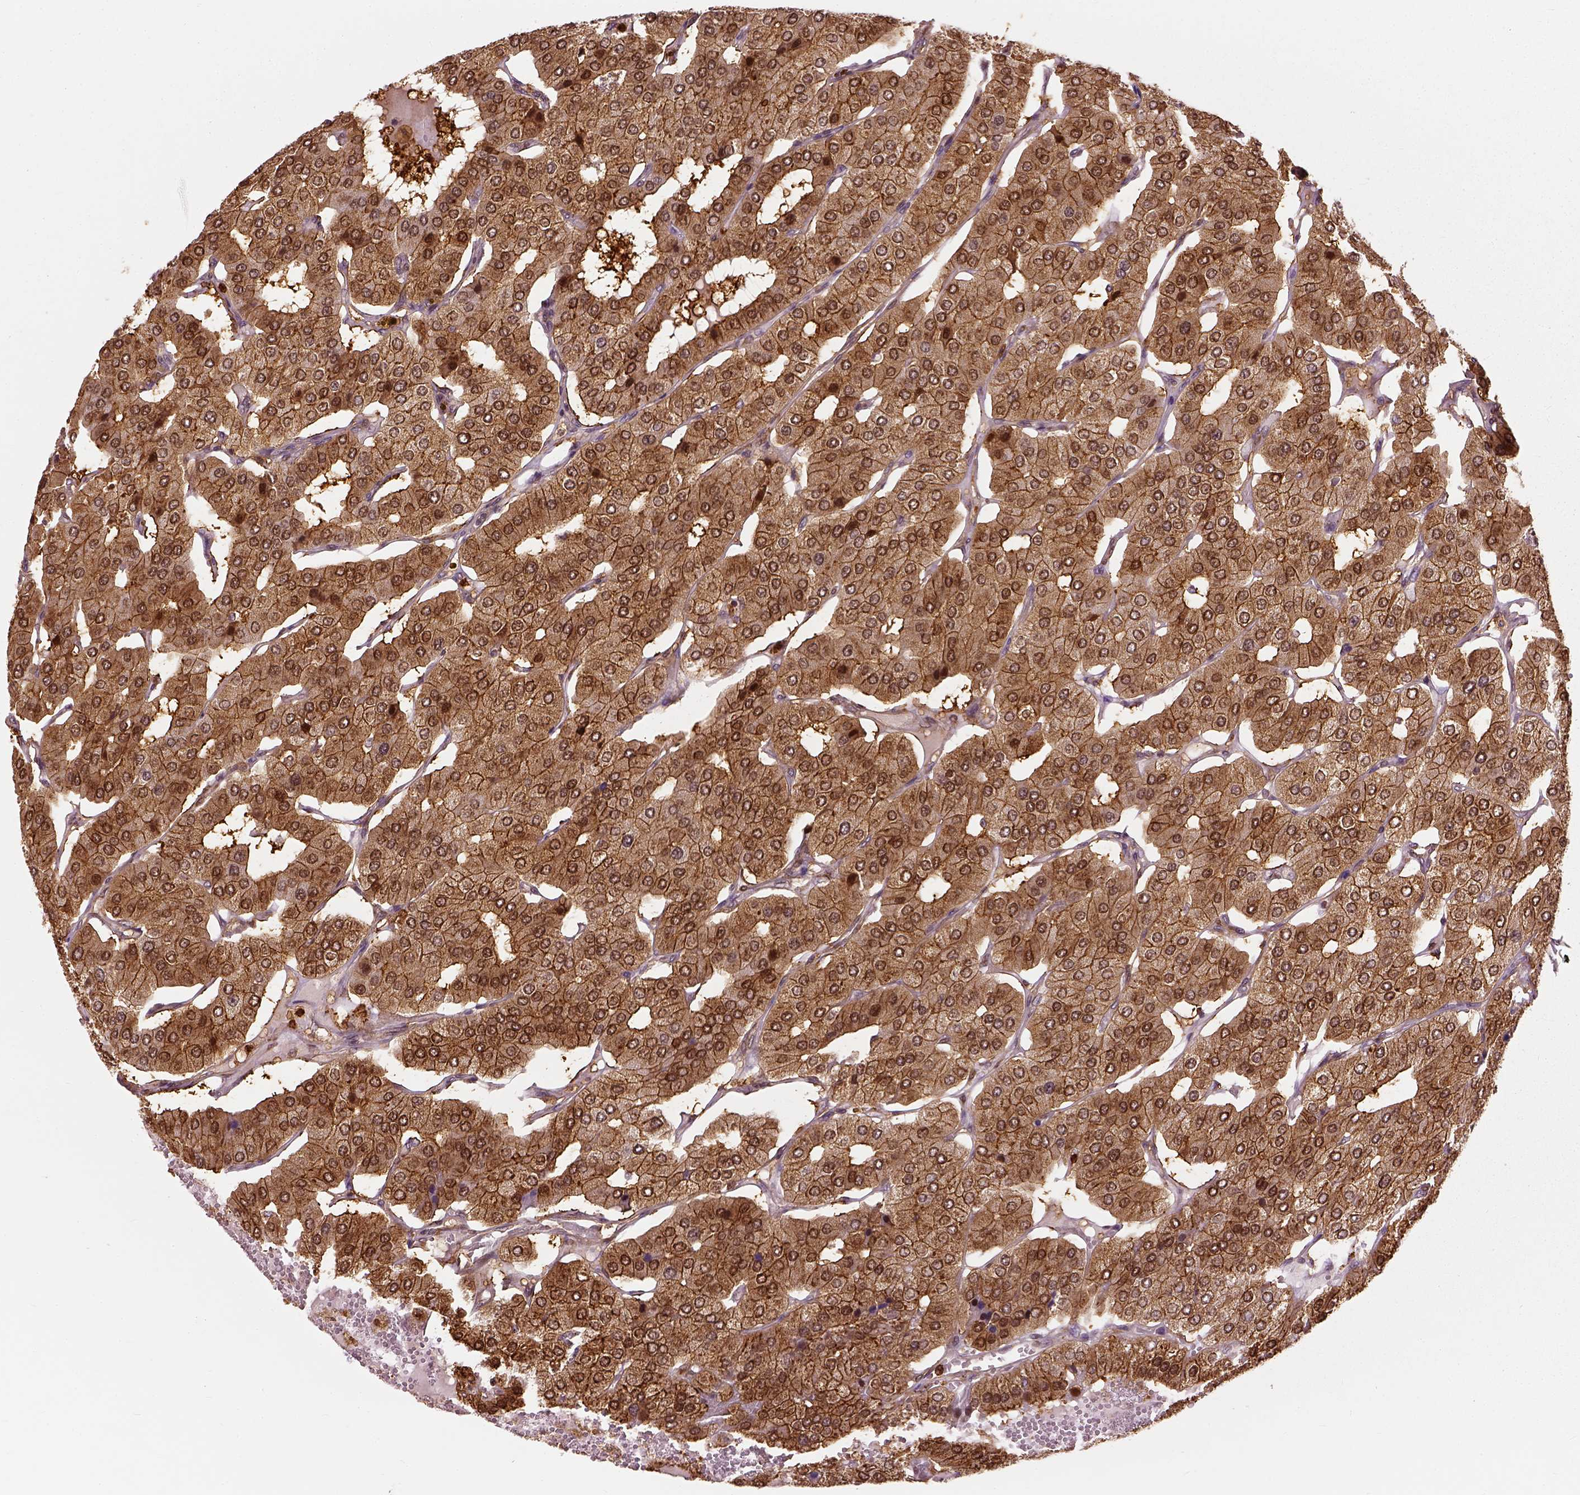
{"staining": {"intensity": "moderate", "quantity": ">75%", "location": "cytoplasmic/membranous,nuclear"}, "tissue": "parathyroid gland", "cell_type": "Glandular cells", "image_type": "normal", "snomed": [{"axis": "morphology", "description": "Normal tissue, NOS"}, {"axis": "morphology", "description": "Adenoma, NOS"}, {"axis": "topography", "description": "Parathyroid gland"}], "caption": "Brown immunohistochemical staining in unremarkable human parathyroid gland demonstrates moderate cytoplasmic/membranous,nuclear positivity in about >75% of glandular cells. Nuclei are stained in blue.", "gene": "GPI", "patient": {"sex": "female", "age": 86}}